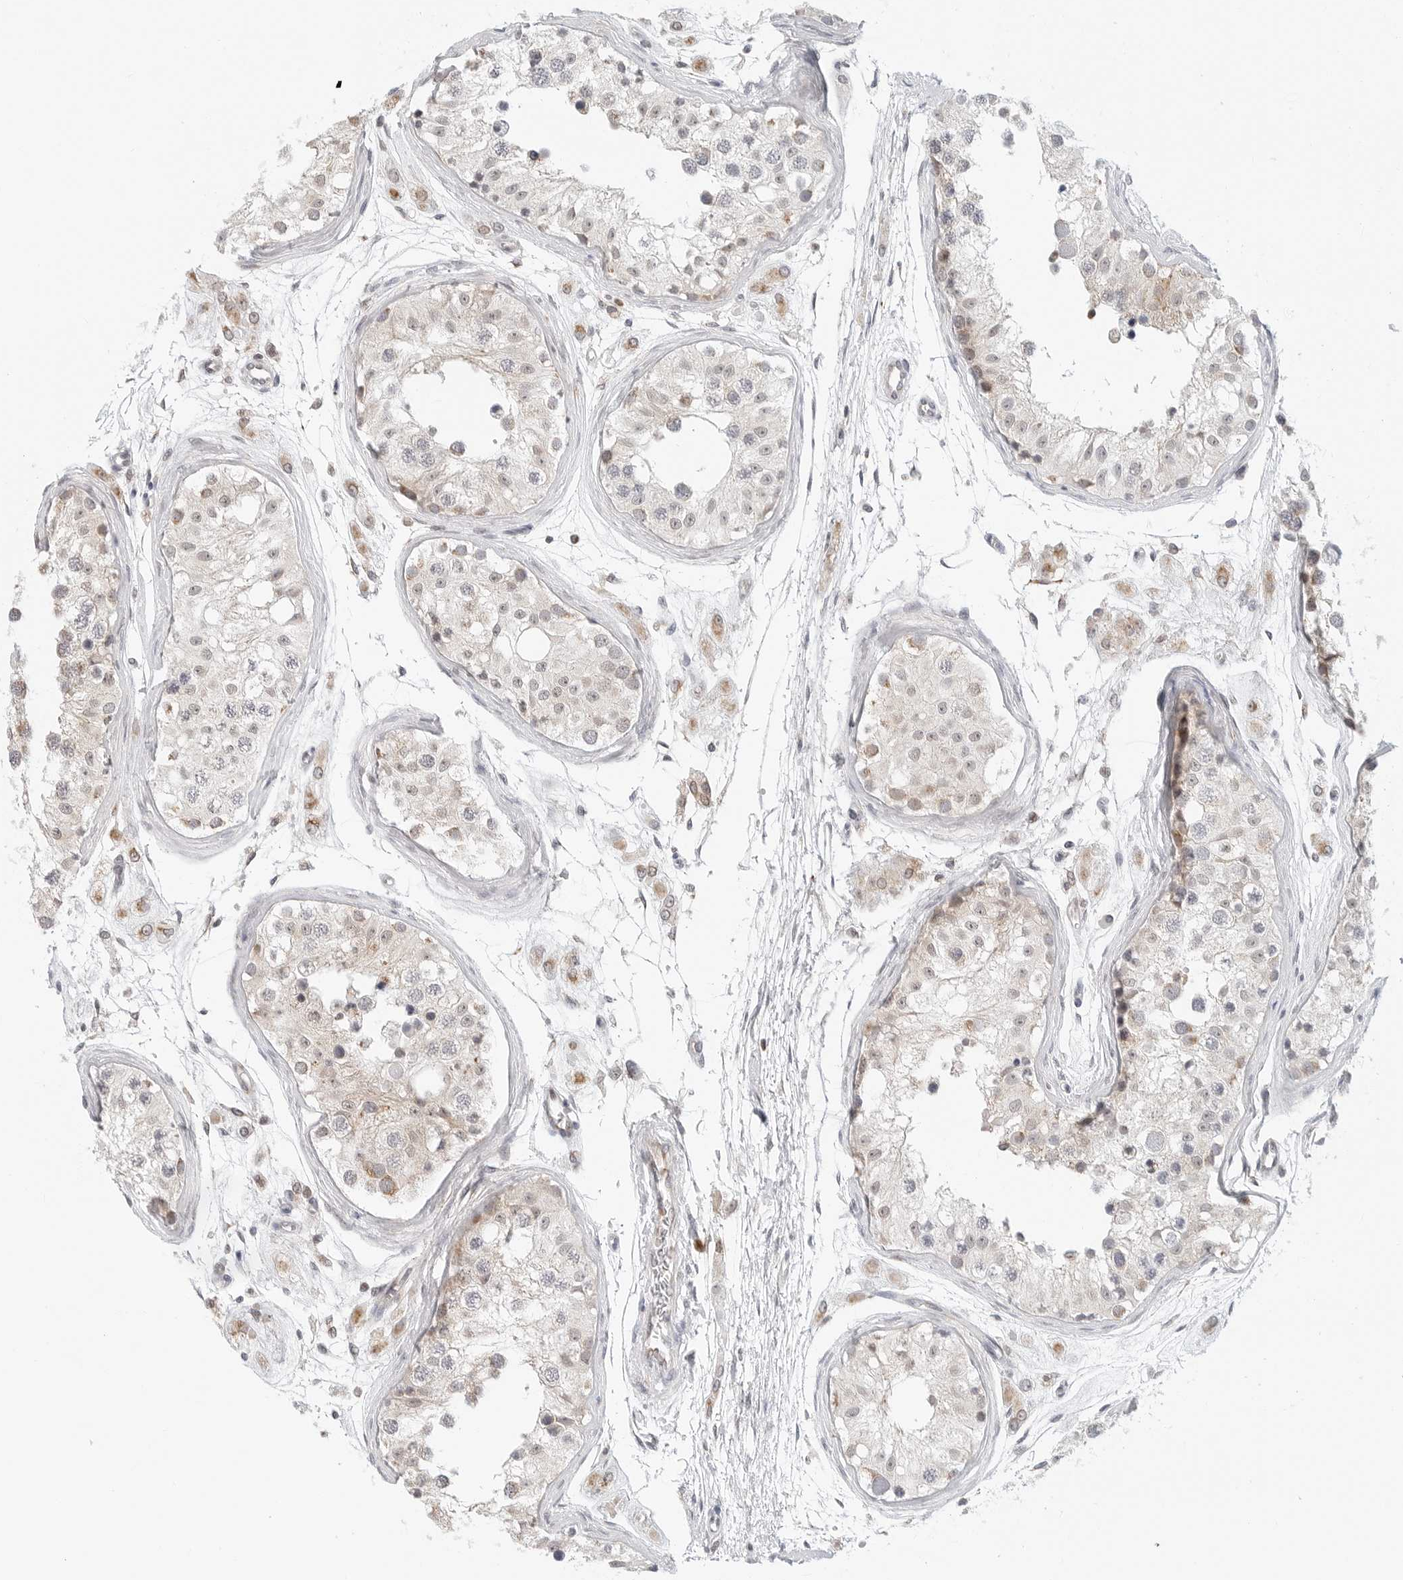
{"staining": {"intensity": "weak", "quantity": "25%-75%", "location": "cytoplasmic/membranous"}, "tissue": "testis", "cell_type": "Cells in seminiferous ducts", "image_type": "normal", "snomed": [{"axis": "morphology", "description": "Normal tissue, NOS"}, {"axis": "morphology", "description": "Adenocarcinoma, metastatic, NOS"}, {"axis": "topography", "description": "Testis"}], "caption": "Testis stained with a protein marker exhibits weak staining in cells in seminiferous ducts.", "gene": "POLR3GL", "patient": {"sex": "male", "age": 26}}